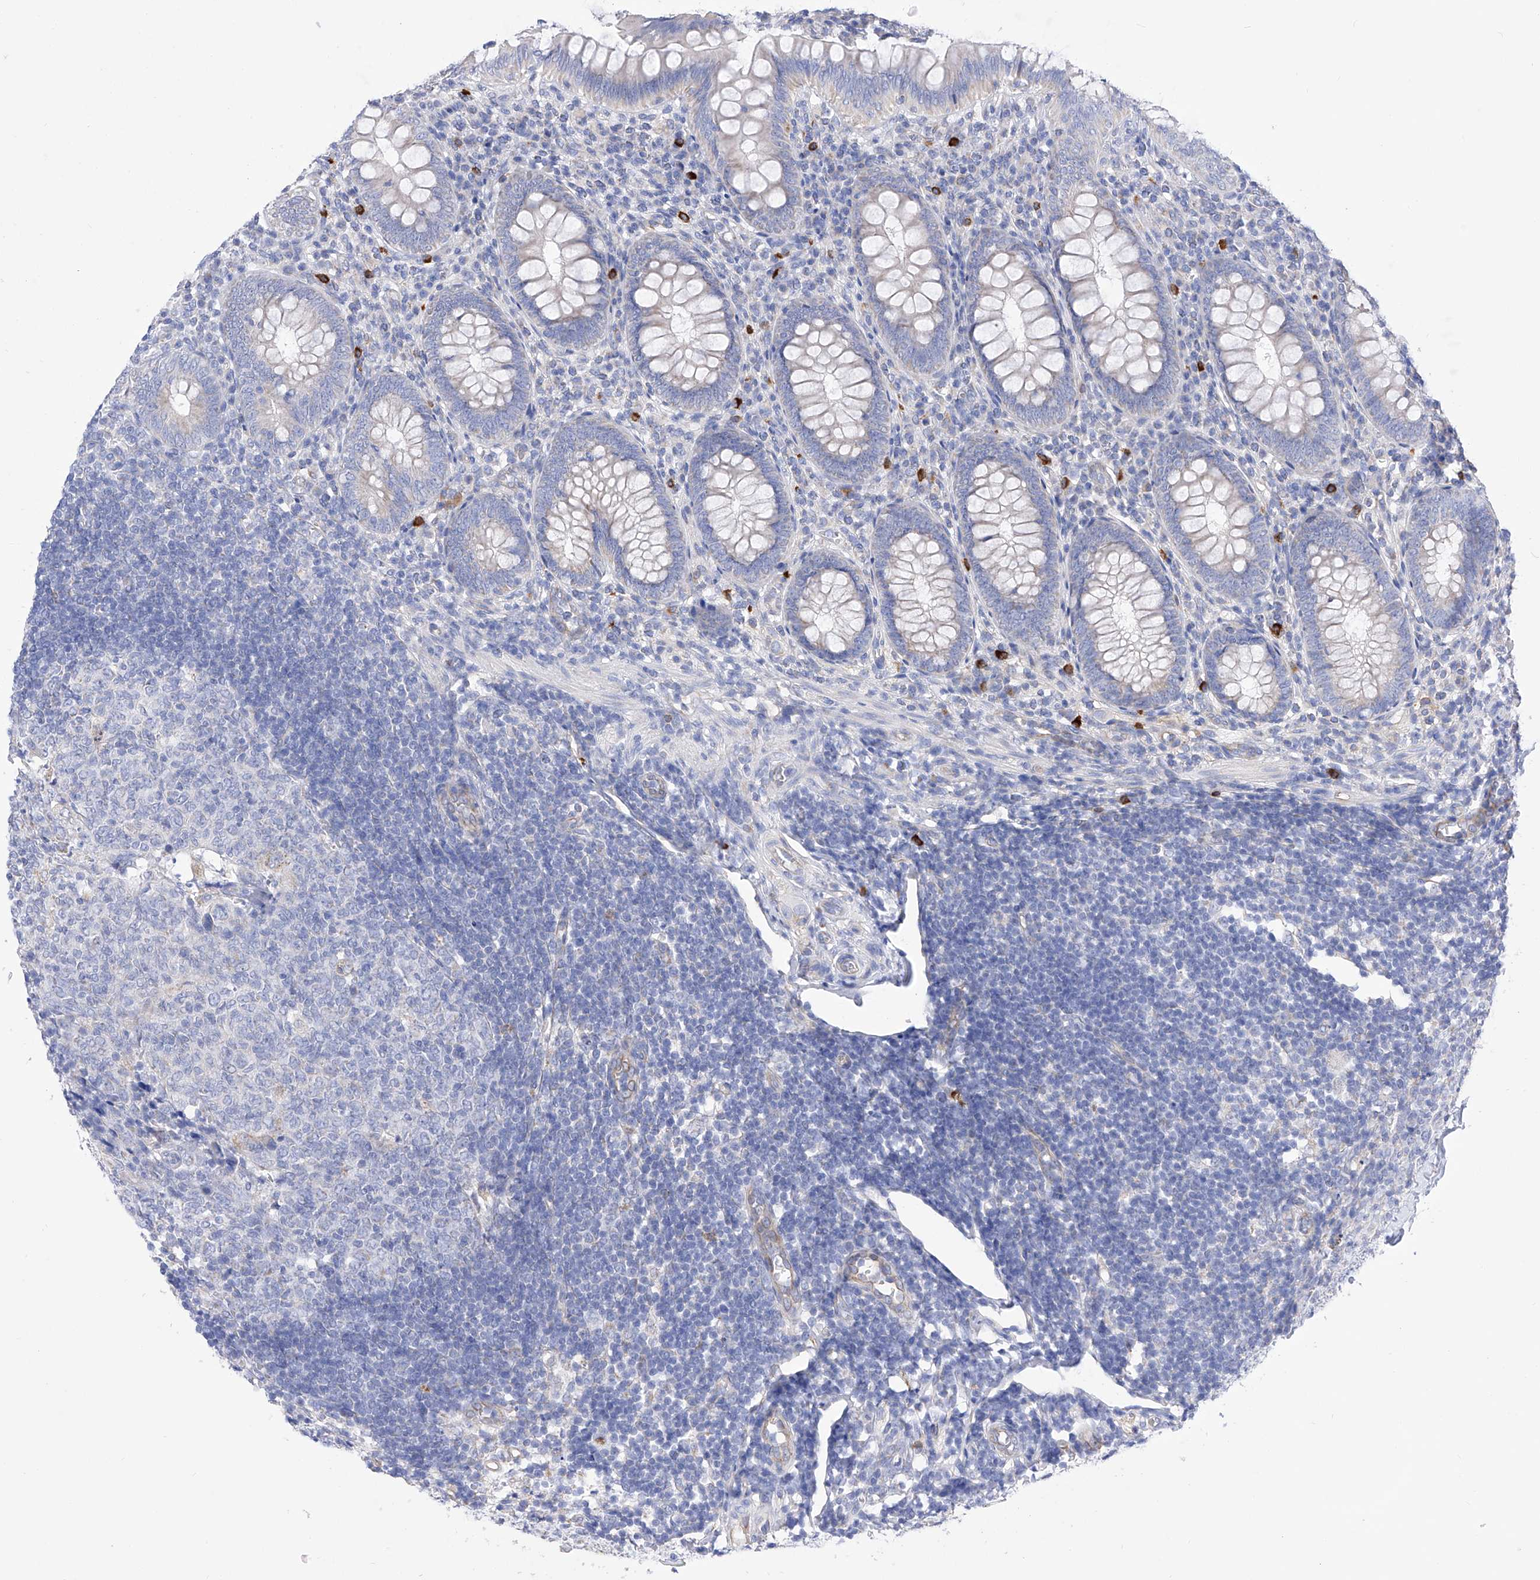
{"staining": {"intensity": "negative", "quantity": "none", "location": "none"}, "tissue": "appendix", "cell_type": "Glandular cells", "image_type": "normal", "snomed": [{"axis": "morphology", "description": "Normal tissue, NOS"}, {"axis": "topography", "description": "Appendix"}], "caption": "A high-resolution image shows immunohistochemistry (IHC) staining of unremarkable appendix, which demonstrates no significant positivity in glandular cells.", "gene": "FLG", "patient": {"sex": "male", "age": 14}}